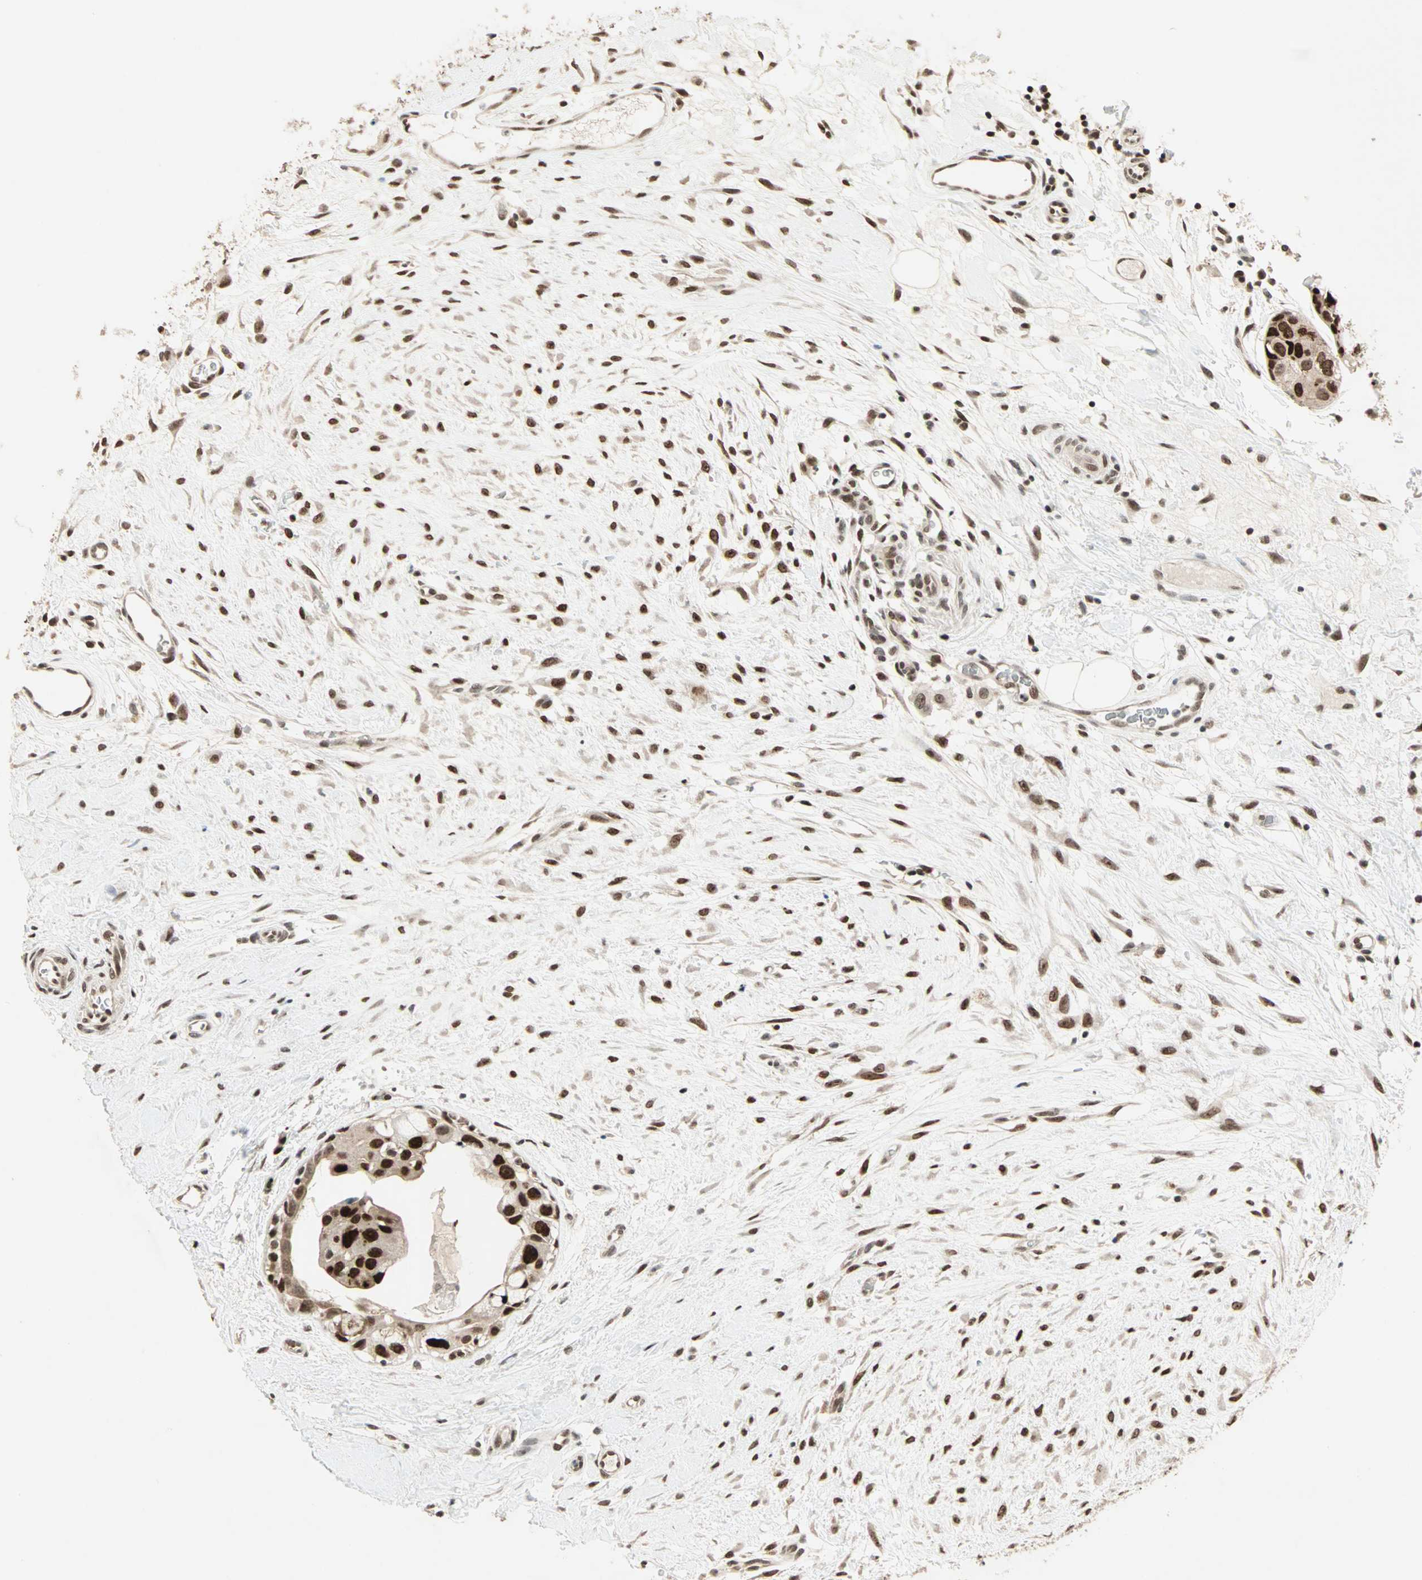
{"staining": {"intensity": "strong", "quantity": ">75%", "location": "nuclear"}, "tissue": "breast cancer", "cell_type": "Tumor cells", "image_type": "cancer", "snomed": [{"axis": "morphology", "description": "Duct carcinoma"}, {"axis": "topography", "description": "Breast"}], "caption": "Protein staining of infiltrating ductal carcinoma (breast) tissue exhibits strong nuclear expression in about >75% of tumor cells.", "gene": "MDC1", "patient": {"sex": "female", "age": 40}}